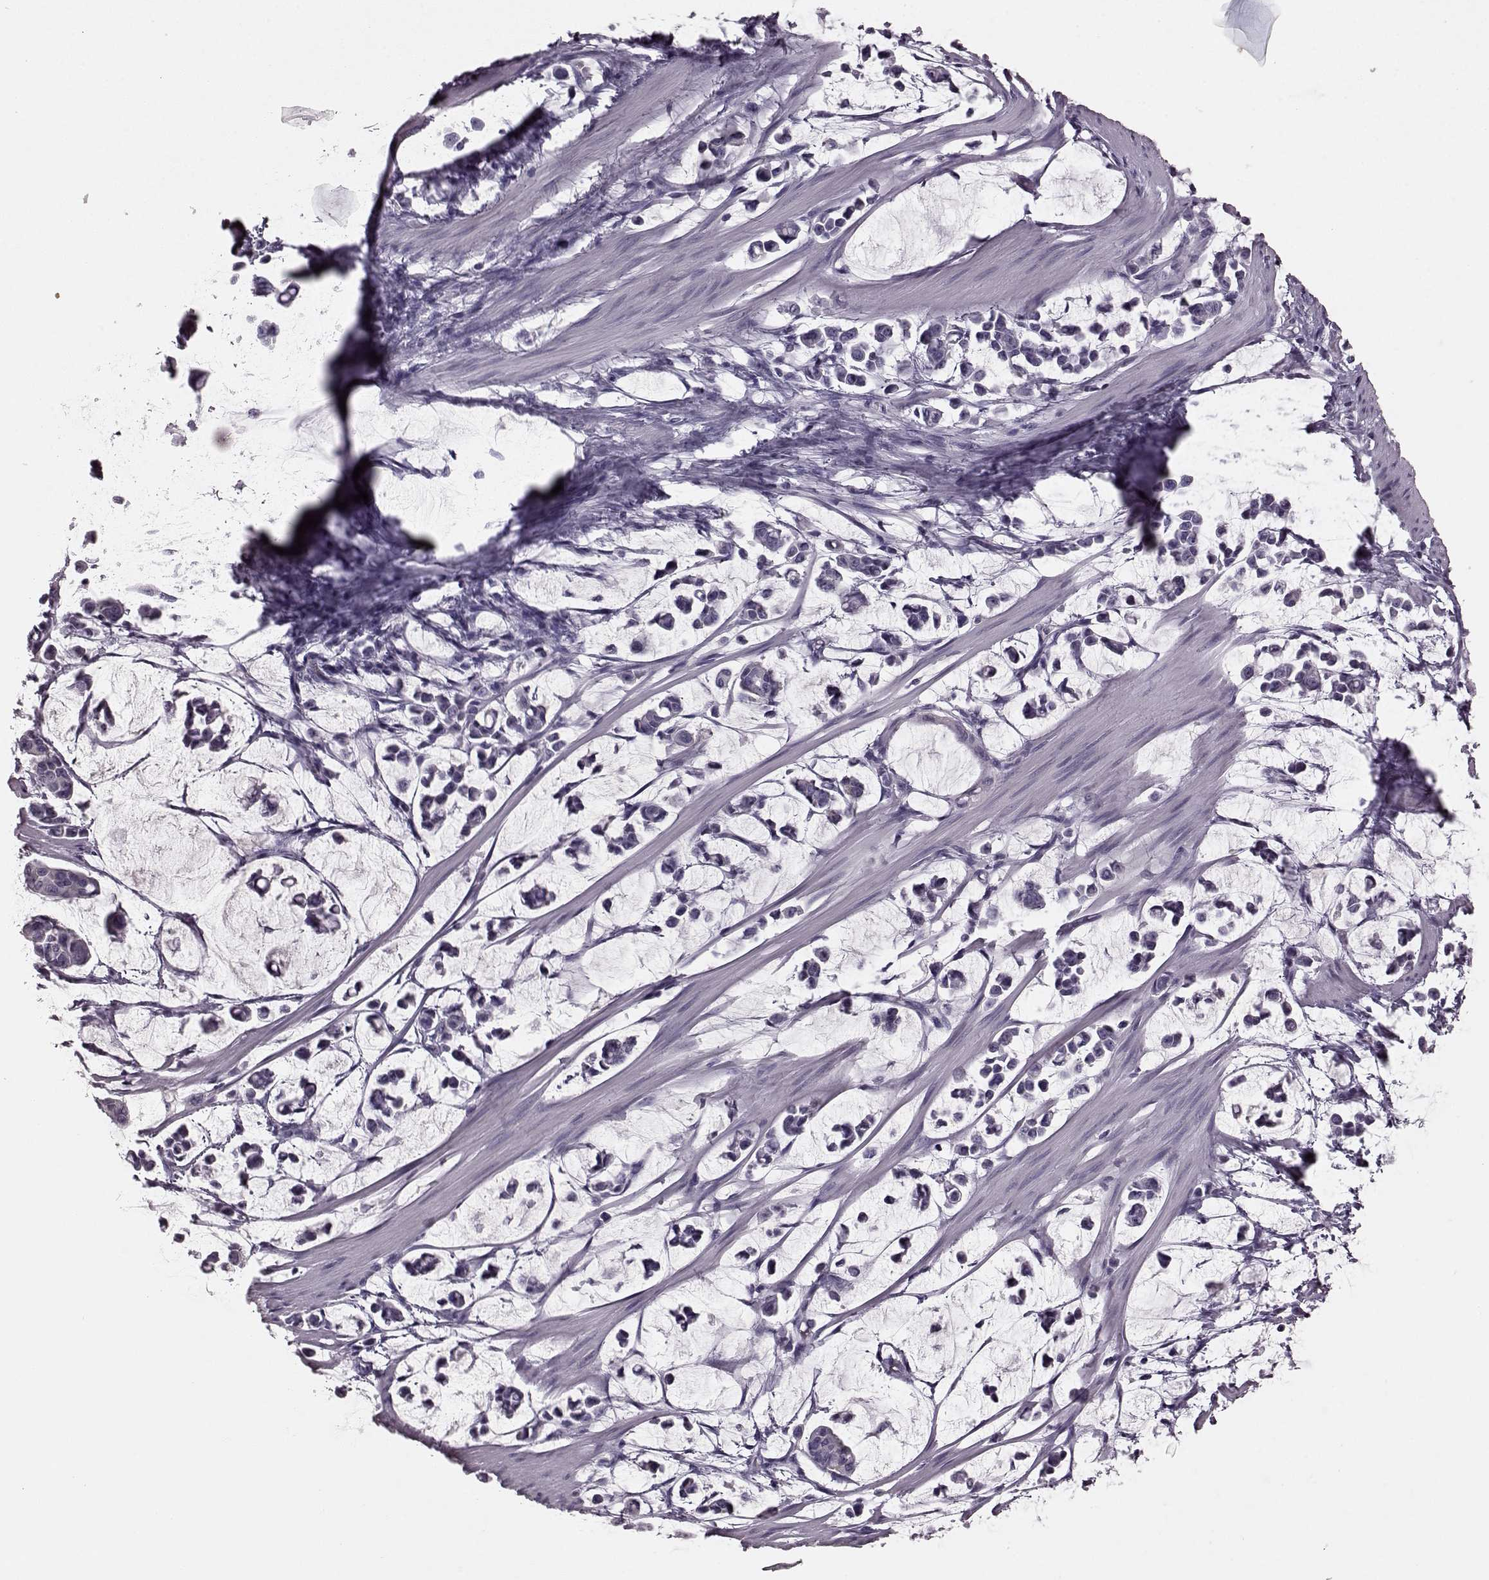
{"staining": {"intensity": "negative", "quantity": "none", "location": "none"}, "tissue": "stomach cancer", "cell_type": "Tumor cells", "image_type": "cancer", "snomed": [{"axis": "morphology", "description": "Adenocarcinoma, NOS"}, {"axis": "topography", "description": "Stomach"}], "caption": "There is no significant positivity in tumor cells of adenocarcinoma (stomach).", "gene": "CRYBA2", "patient": {"sex": "male", "age": 82}}